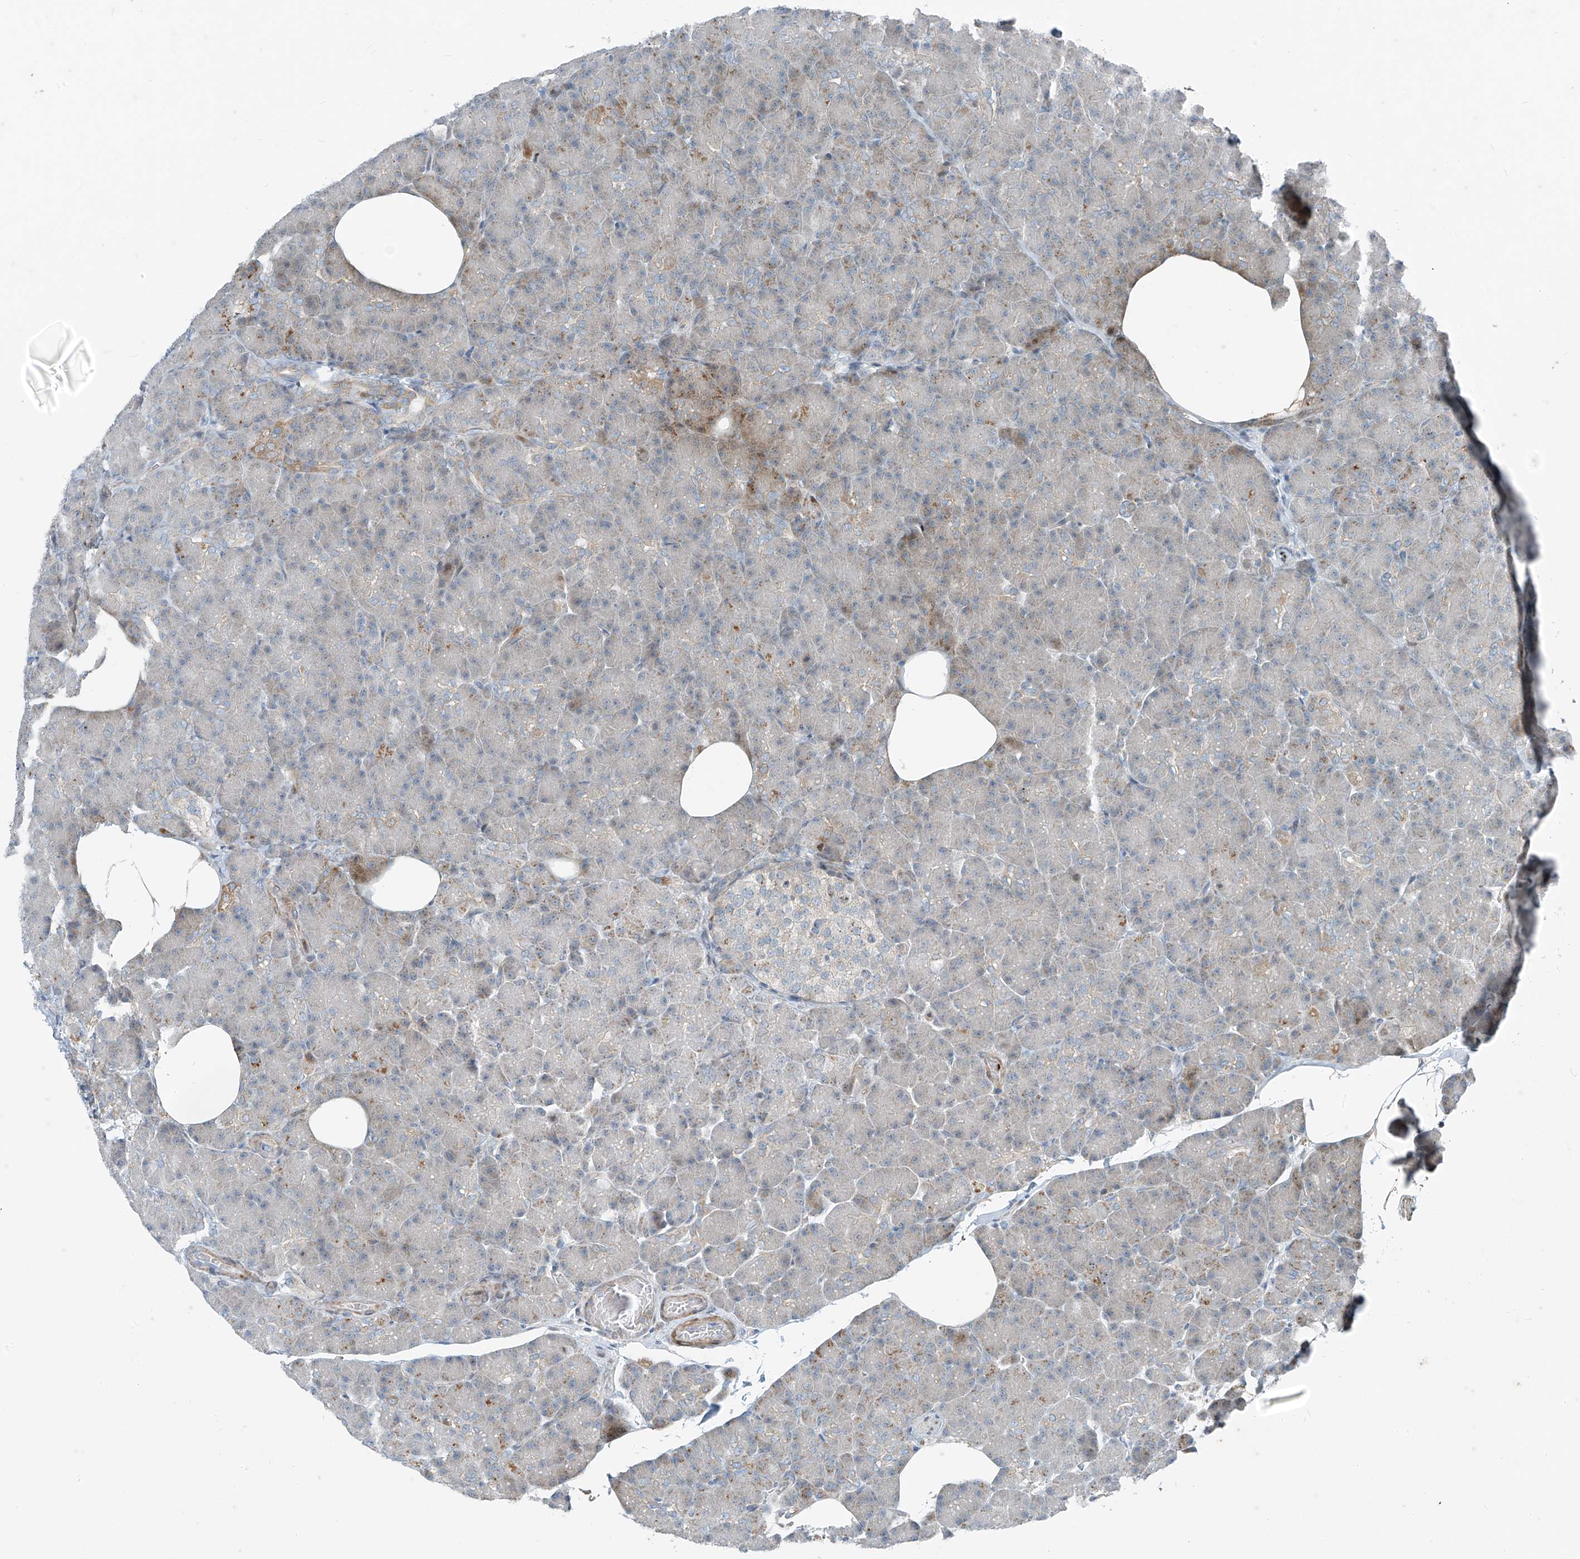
{"staining": {"intensity": "moderate", "quantity": "<25%", "location": "cytoplasmic/membranous,nuclear"}, "tissue": "pancreas", "cell_type": "Exocrine glandular cells", "image_type": "normal", "snomed": [{"axis": "morphology", "description": "Normal tissue, NOS"}, {"axis": "topography", "description": "Pancreas"}], "caption": "Exocrine glandular cells show low levels of moderate cytoplasmic/membranous,nuclear positivity in about <25% of cells in unremarkable human pancreas. Nuclei are stained in blue.", "gene": "PPCS", "patient": {"sex": "female", "age": 43}}